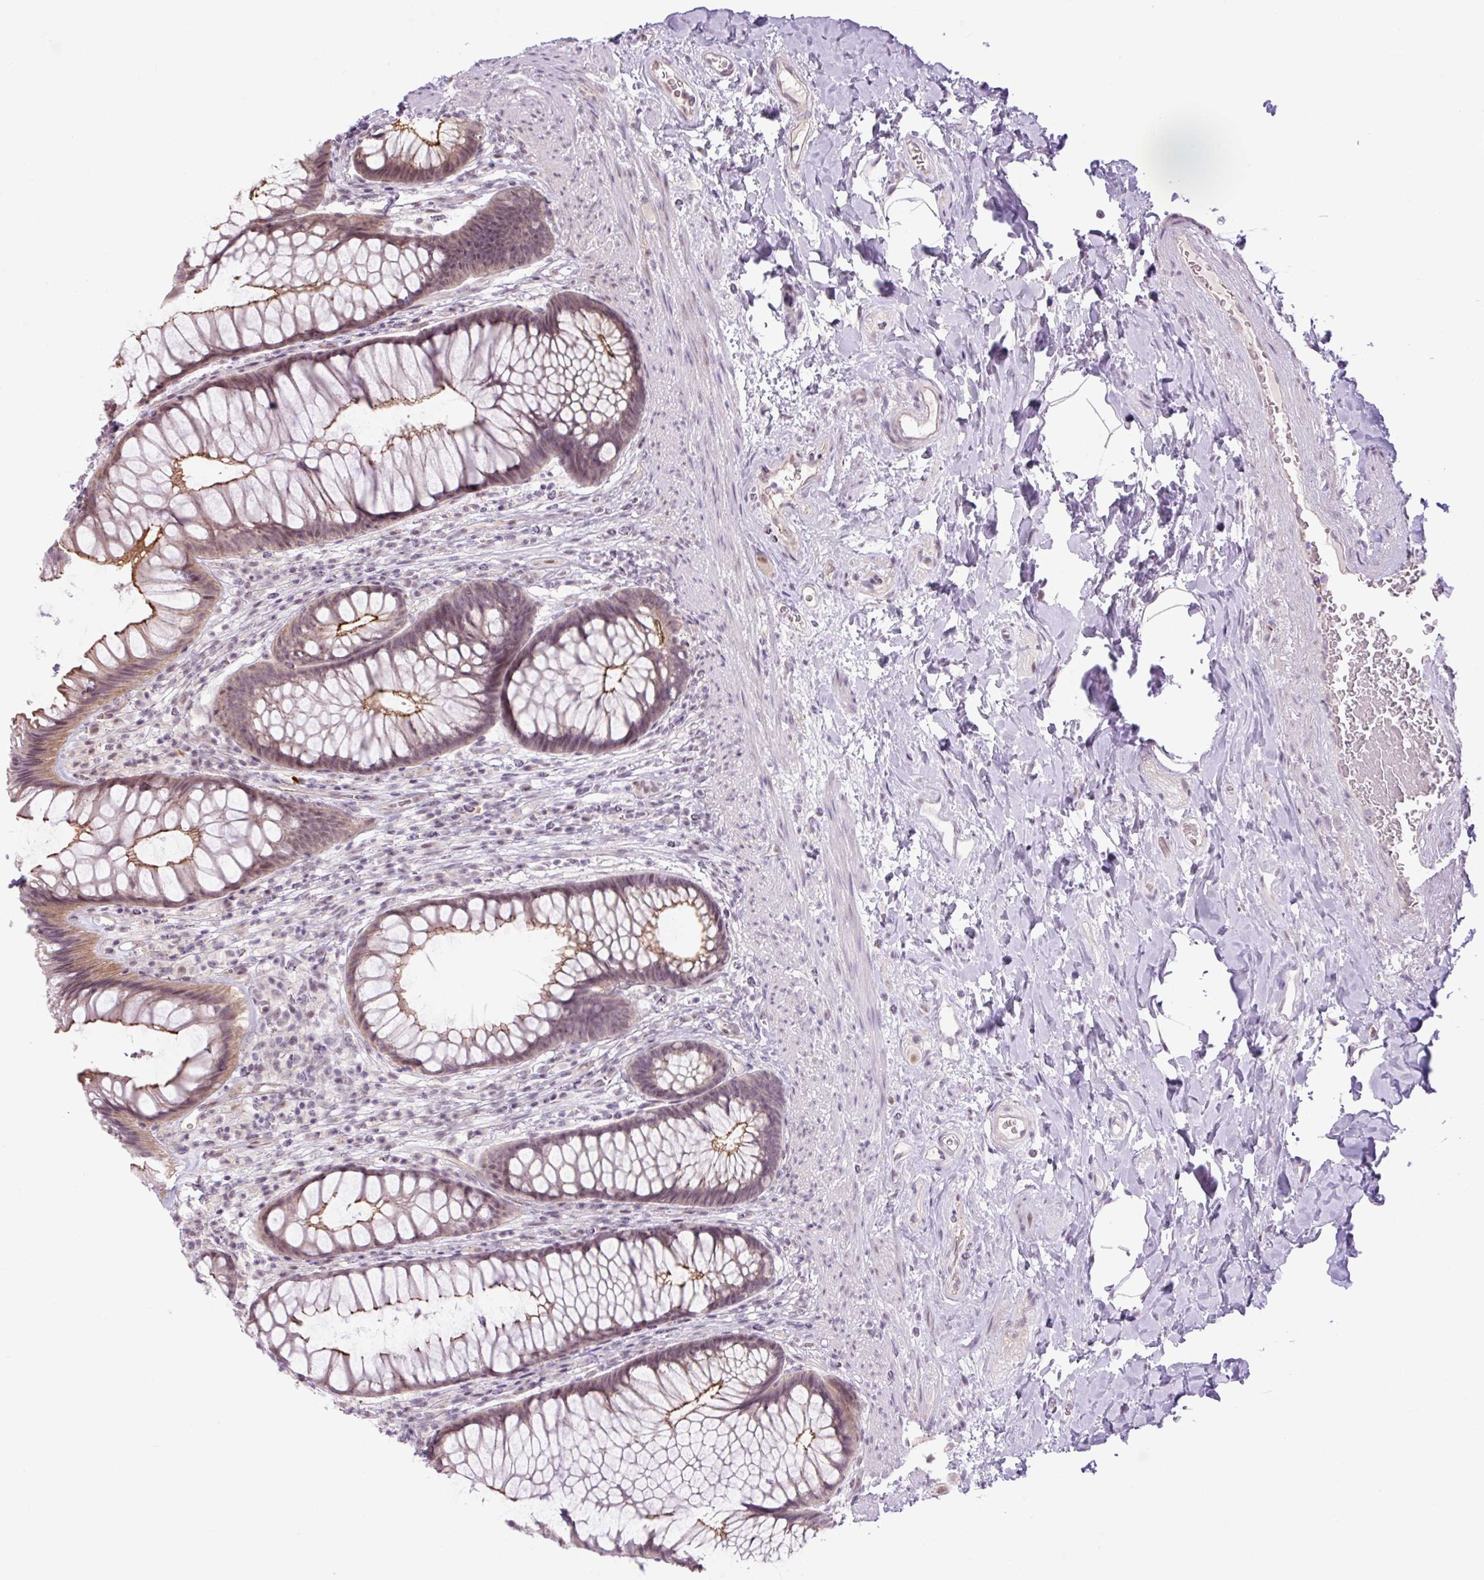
{"staining": {"intensity": "moderate", "quantity": ">75%", "location": "cytoplasmic/membranous"}, "tissue": "rectum", "cell_type": "Glandular cells", "image_type": "normal", "snomed": [{"axis": "morphology", "description": "Normal tissue, NOS"}, {"axis": "topography", "description": "Rectum"}], "caption": "The image reveals staining of benign rectum, revealing moderate cytoplasmic/membranous protein expression (brown color) within glandular cells.", "gene": "ICE1", "patient": {"sex": "male", "age": 53}}